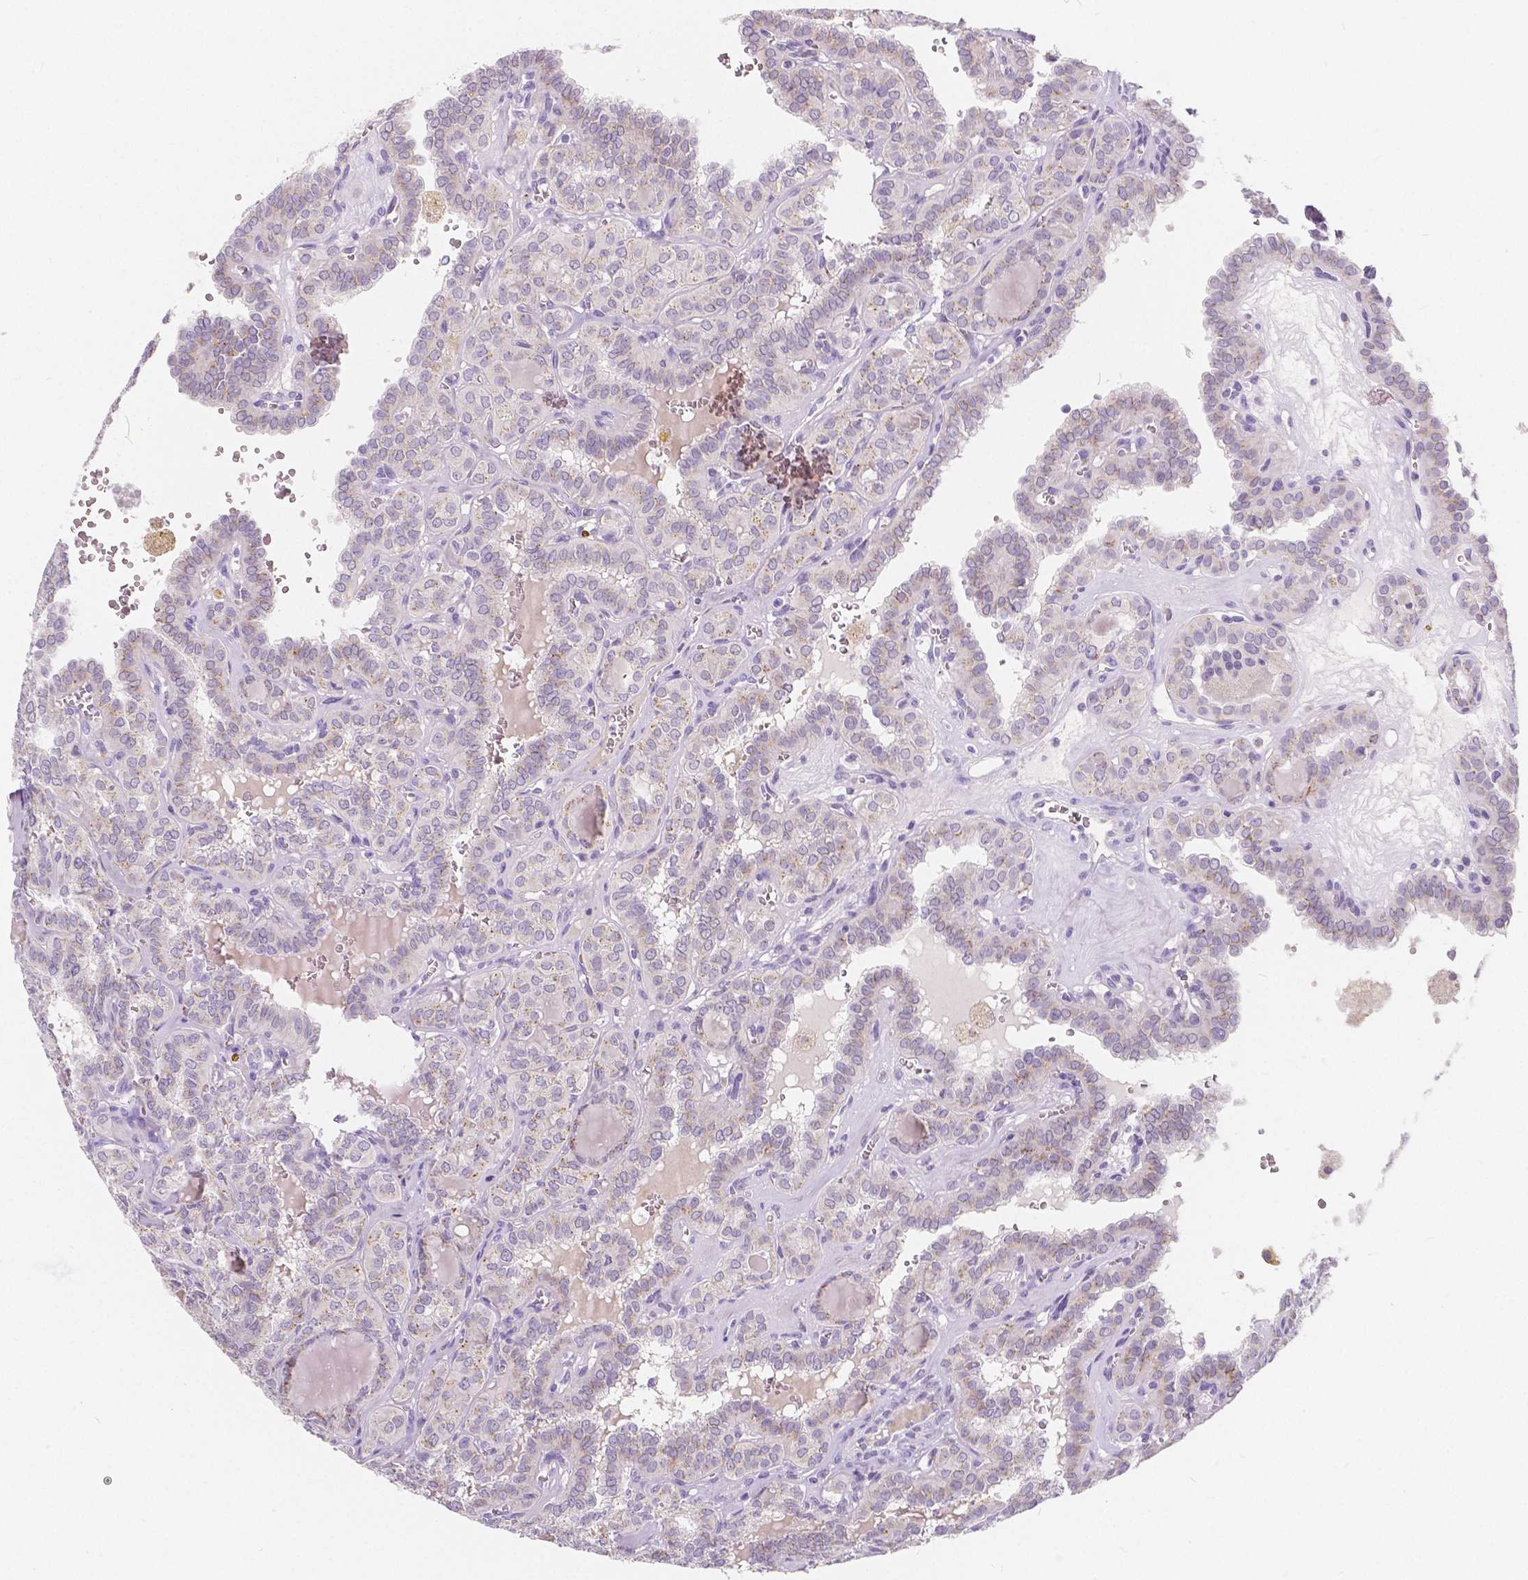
{"staining": {"intensity": "negative", "quantity": "none", "location": "none"}, "tissue": "thyroid cancer", "cell_type": "Tumor cells", "image_type": "cancer", "snomed": [{"axis": "morphology", "description": "Papillary adenocarcinoma, NOS"}, {"axis": "topography", "description": "Thyroid gland"}], "caption": "Thyroid papillary adenocarcinoma was stained to show a protein in brown. There is no significant positivity in tumor cells.", "gene": "RNF186", "patient": {"sex": "female", "age": 41}}